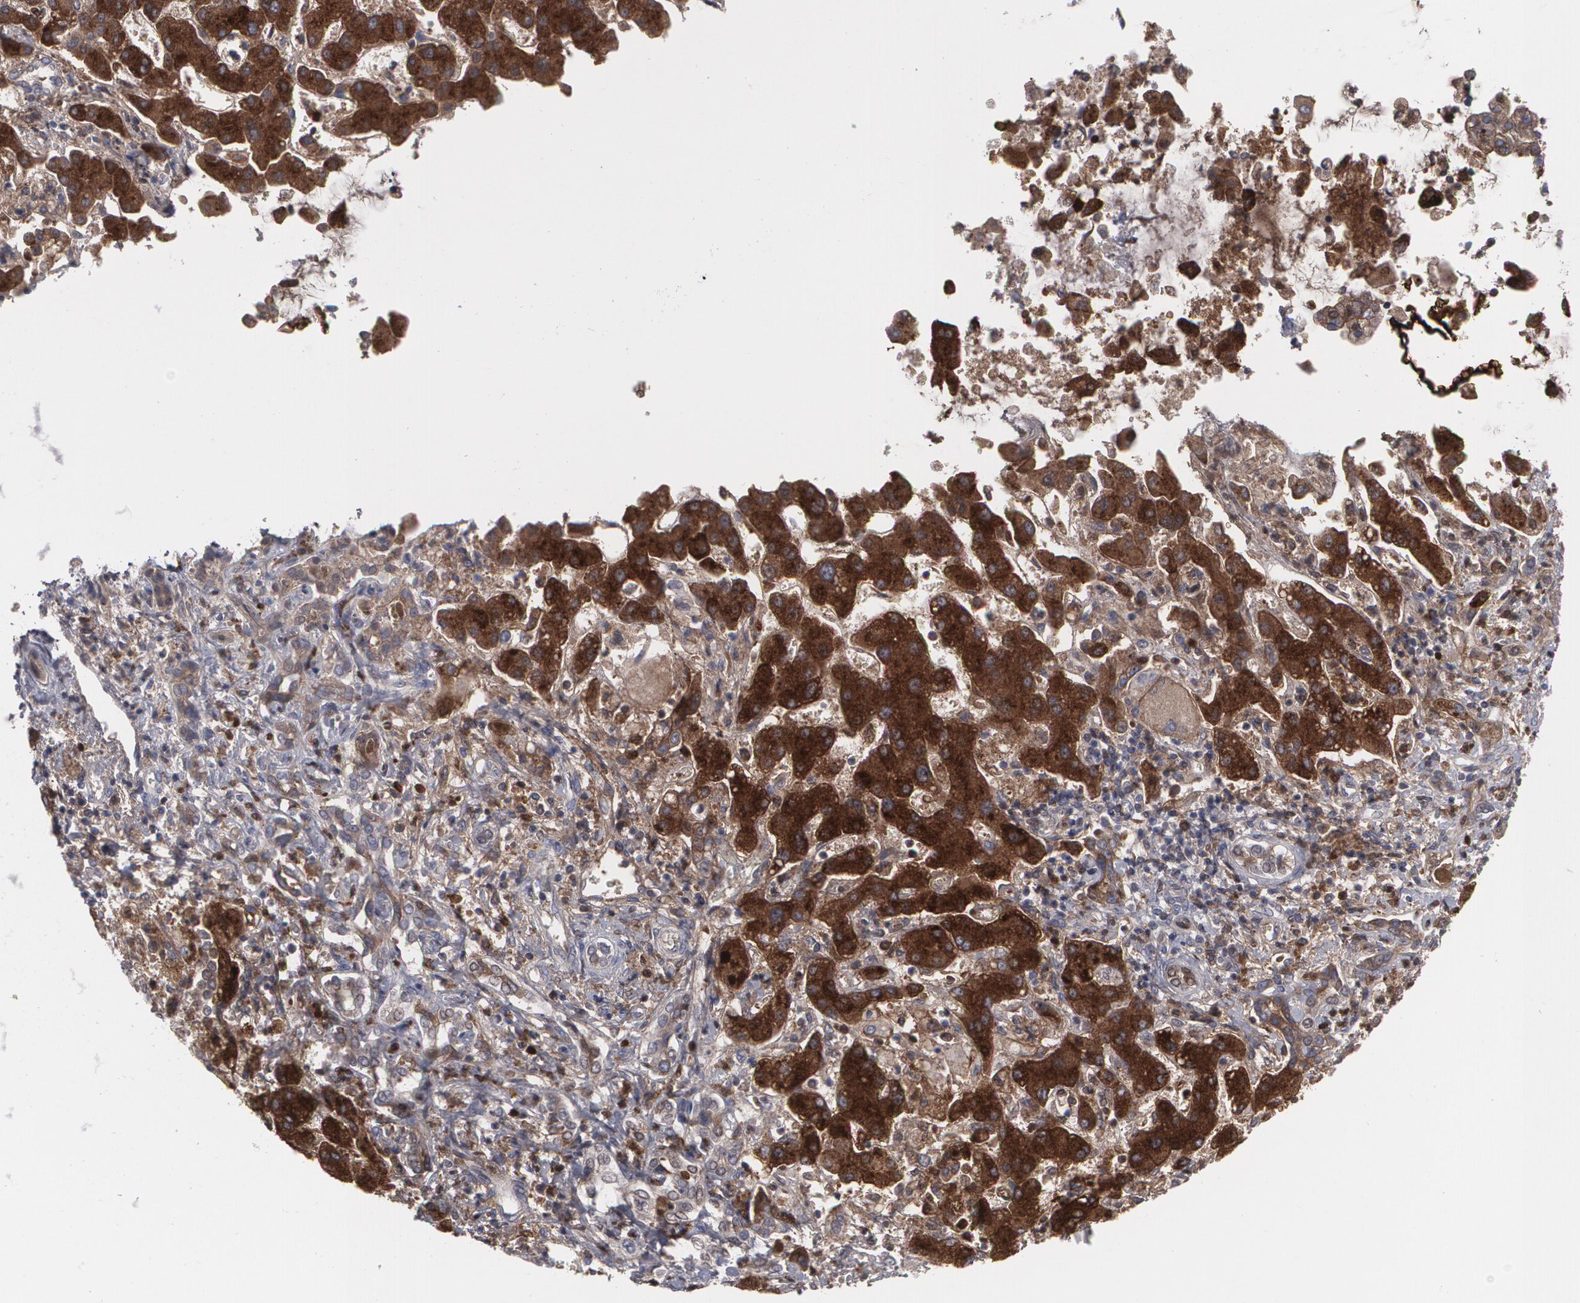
{"staining": {"intensity": "moderate", "quantity": ">75%", "location": "cytoplasmic/membranous"}, "tissue": "liver cancer", "cell_type": "Tumor cells", "image_type": "cancer", "snomed": [{"axis": "morphology", "description": "Cholangiocarcinoma"}, {"axis": "topography", "description": "Liver"}], "caption": "High-power microscopy captured an IHC image of liver cholangiocarcinoma, revealing moderate cytoplasmic/membranous staining in approximately >75% of tumor cells.", "gene": "LRG1", "patient": {"sex": "male", "age": 50}}